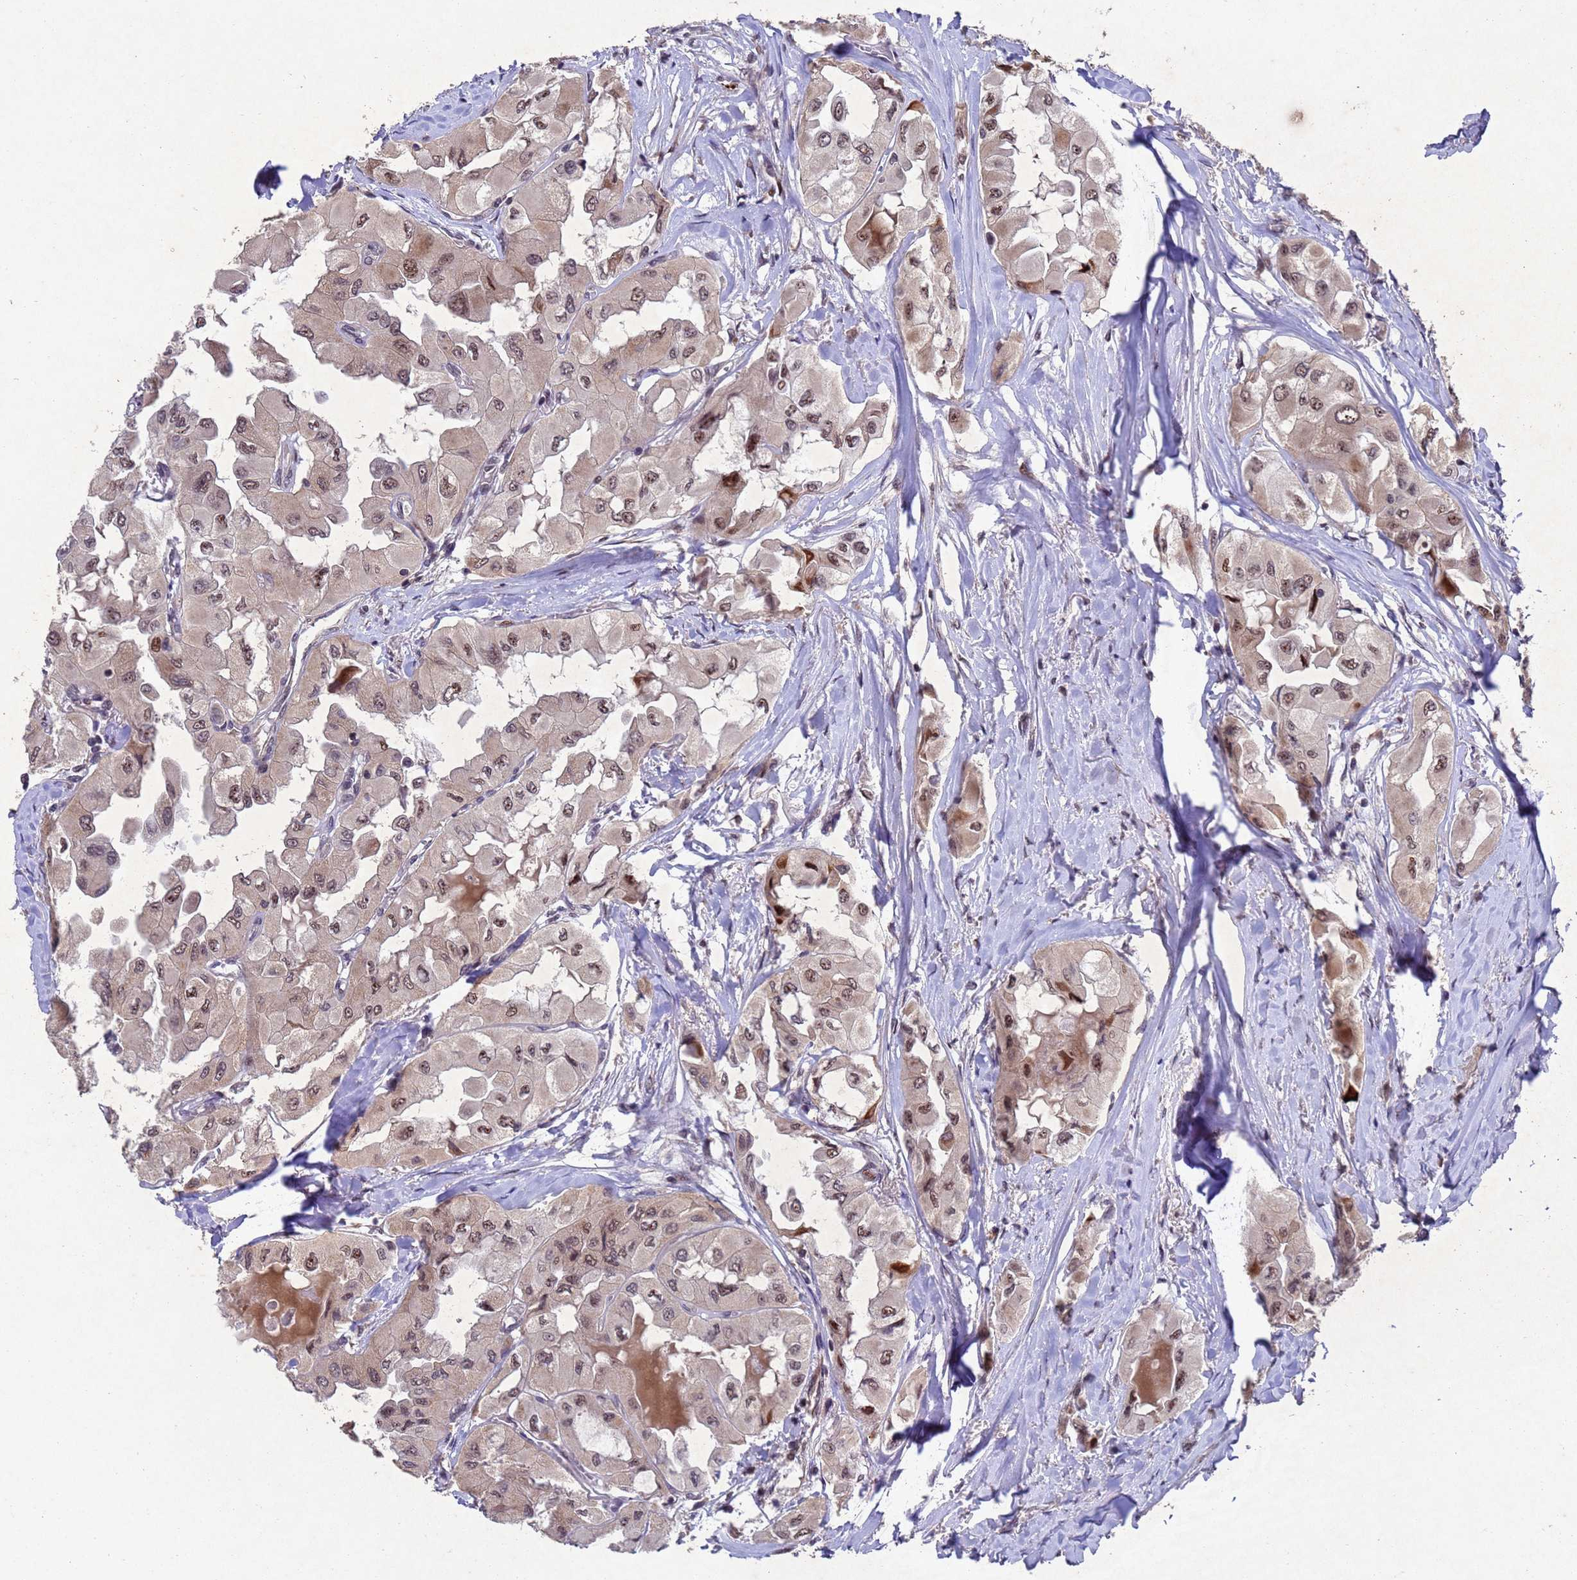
{"staining": {"intensity": "moderate", "quantity": ">75%", "location": "cytoplasmic/membranous,nuclear"}, "tissue": "thyroid cancer", "cell_type": "Tumor cells", "image_type": "cancer", "snomed": [{"axis": "morphology", "description": "Normal tissue, NOS"}, {"axis": "morphology", "description": "Papillary adenocarcinoma, NOS"}, {"axis": "topography", "description": "Thyroid gland"}], "caption": "Thyroid papillary adenocarcinoma stained for a protein displays moderate cytoplasmic/membranous and nuclear positivity in tumor cells.", "gene": "TBK1", "patient": {"sex": "female", "age": 59}}